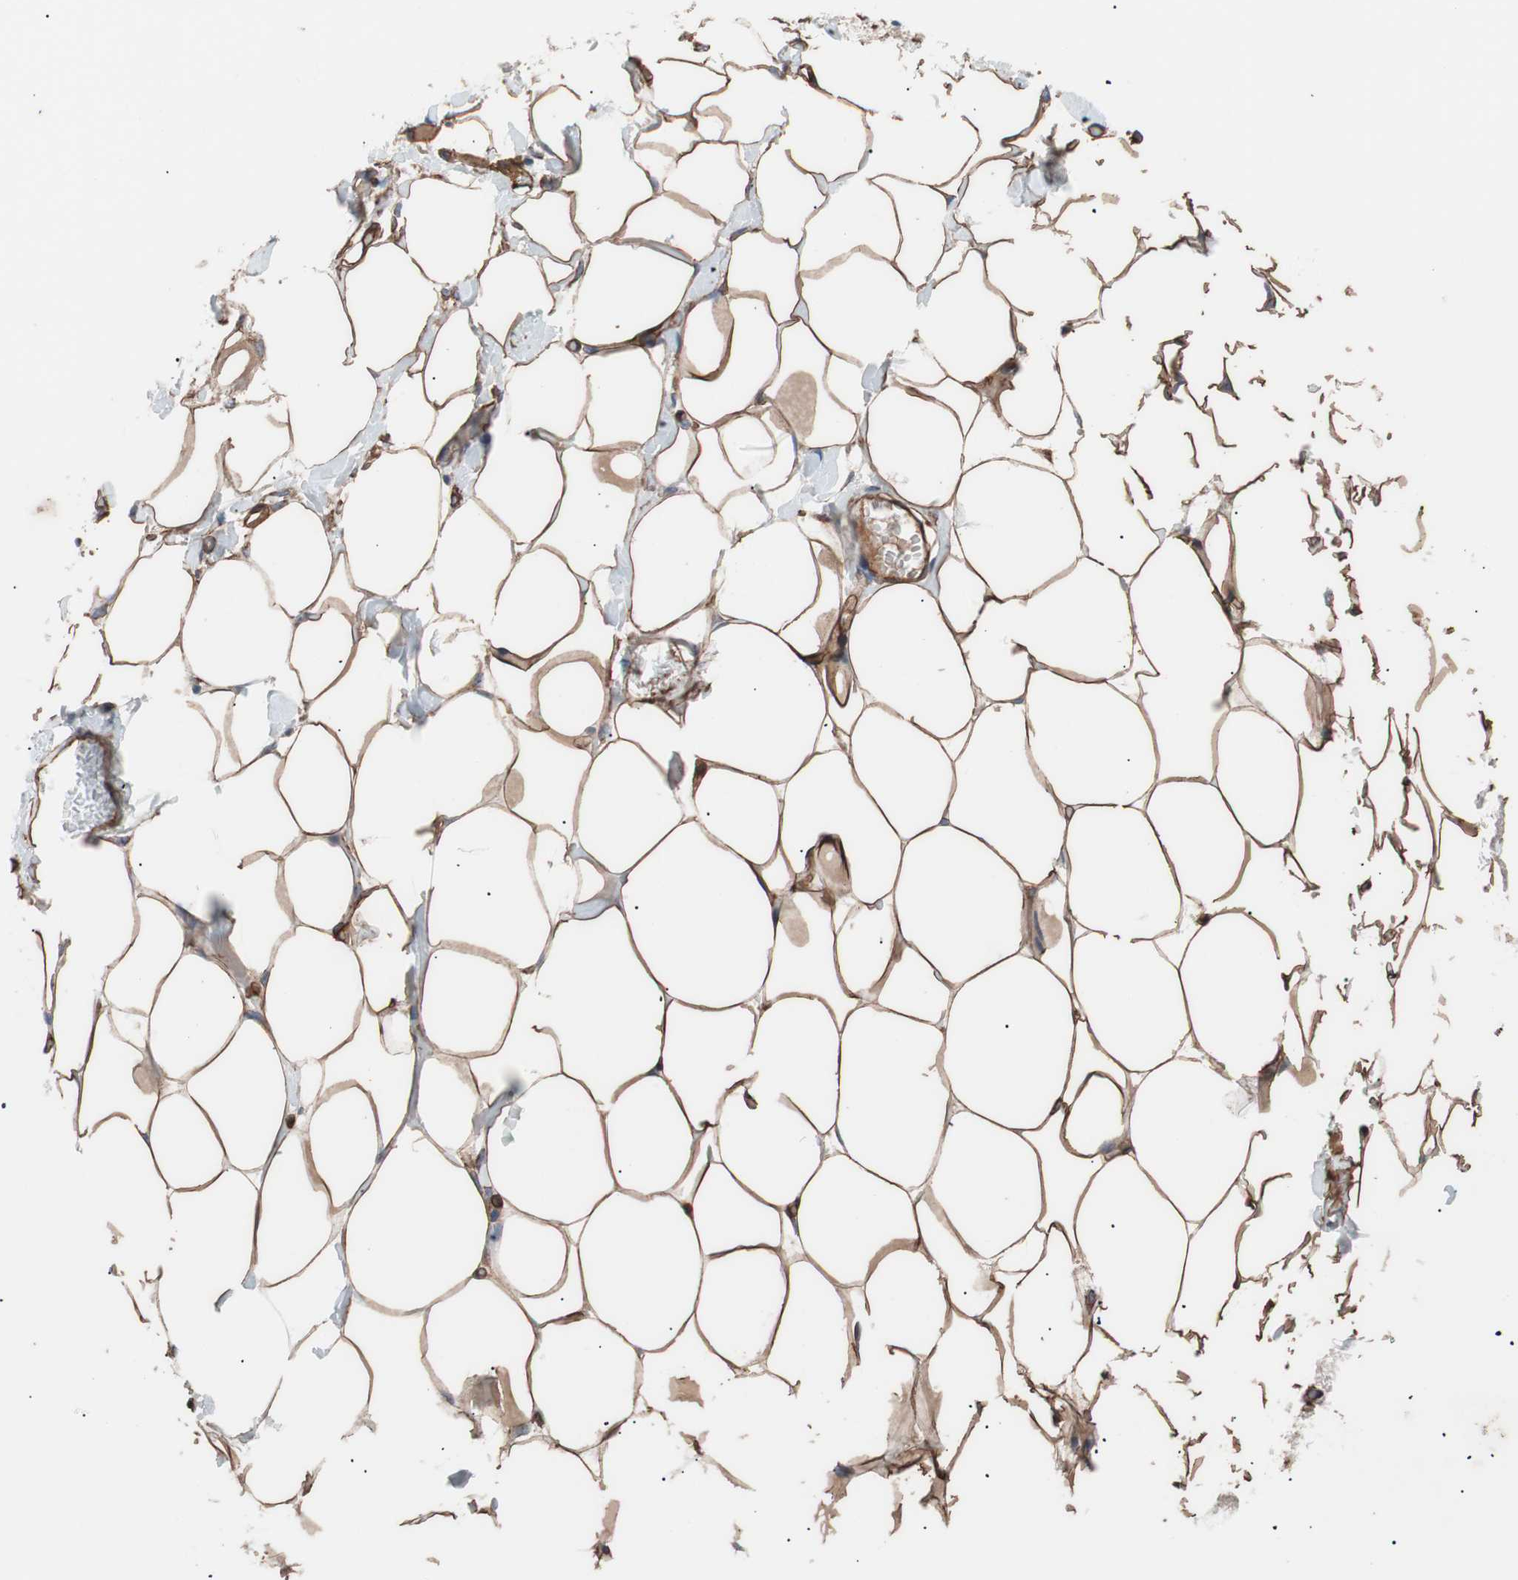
{"staining": {"intensity": "strong", "quantity": ">75%", "location": "cytoplasmic/membranous"}, "tissue": "adipose tissue", "cell_type": "Adipocytes", "image_type": "normal", "snomed": [{"axis": "morphology", "description": "Normal tissue, NOS"}, {"axis": "topography", "description": "Breast"}, {"axis": "topography", "description": "Adipose tissue"}], "caption": "Strong cytoplasmic/membranous protein expression is appreciated in about >75% of adipocytes in adipose tissue. (IHC, brightfield microscopy, high magnification).", "gene": "SPINT1", "patient": {"sex": "female", "age": 25}}